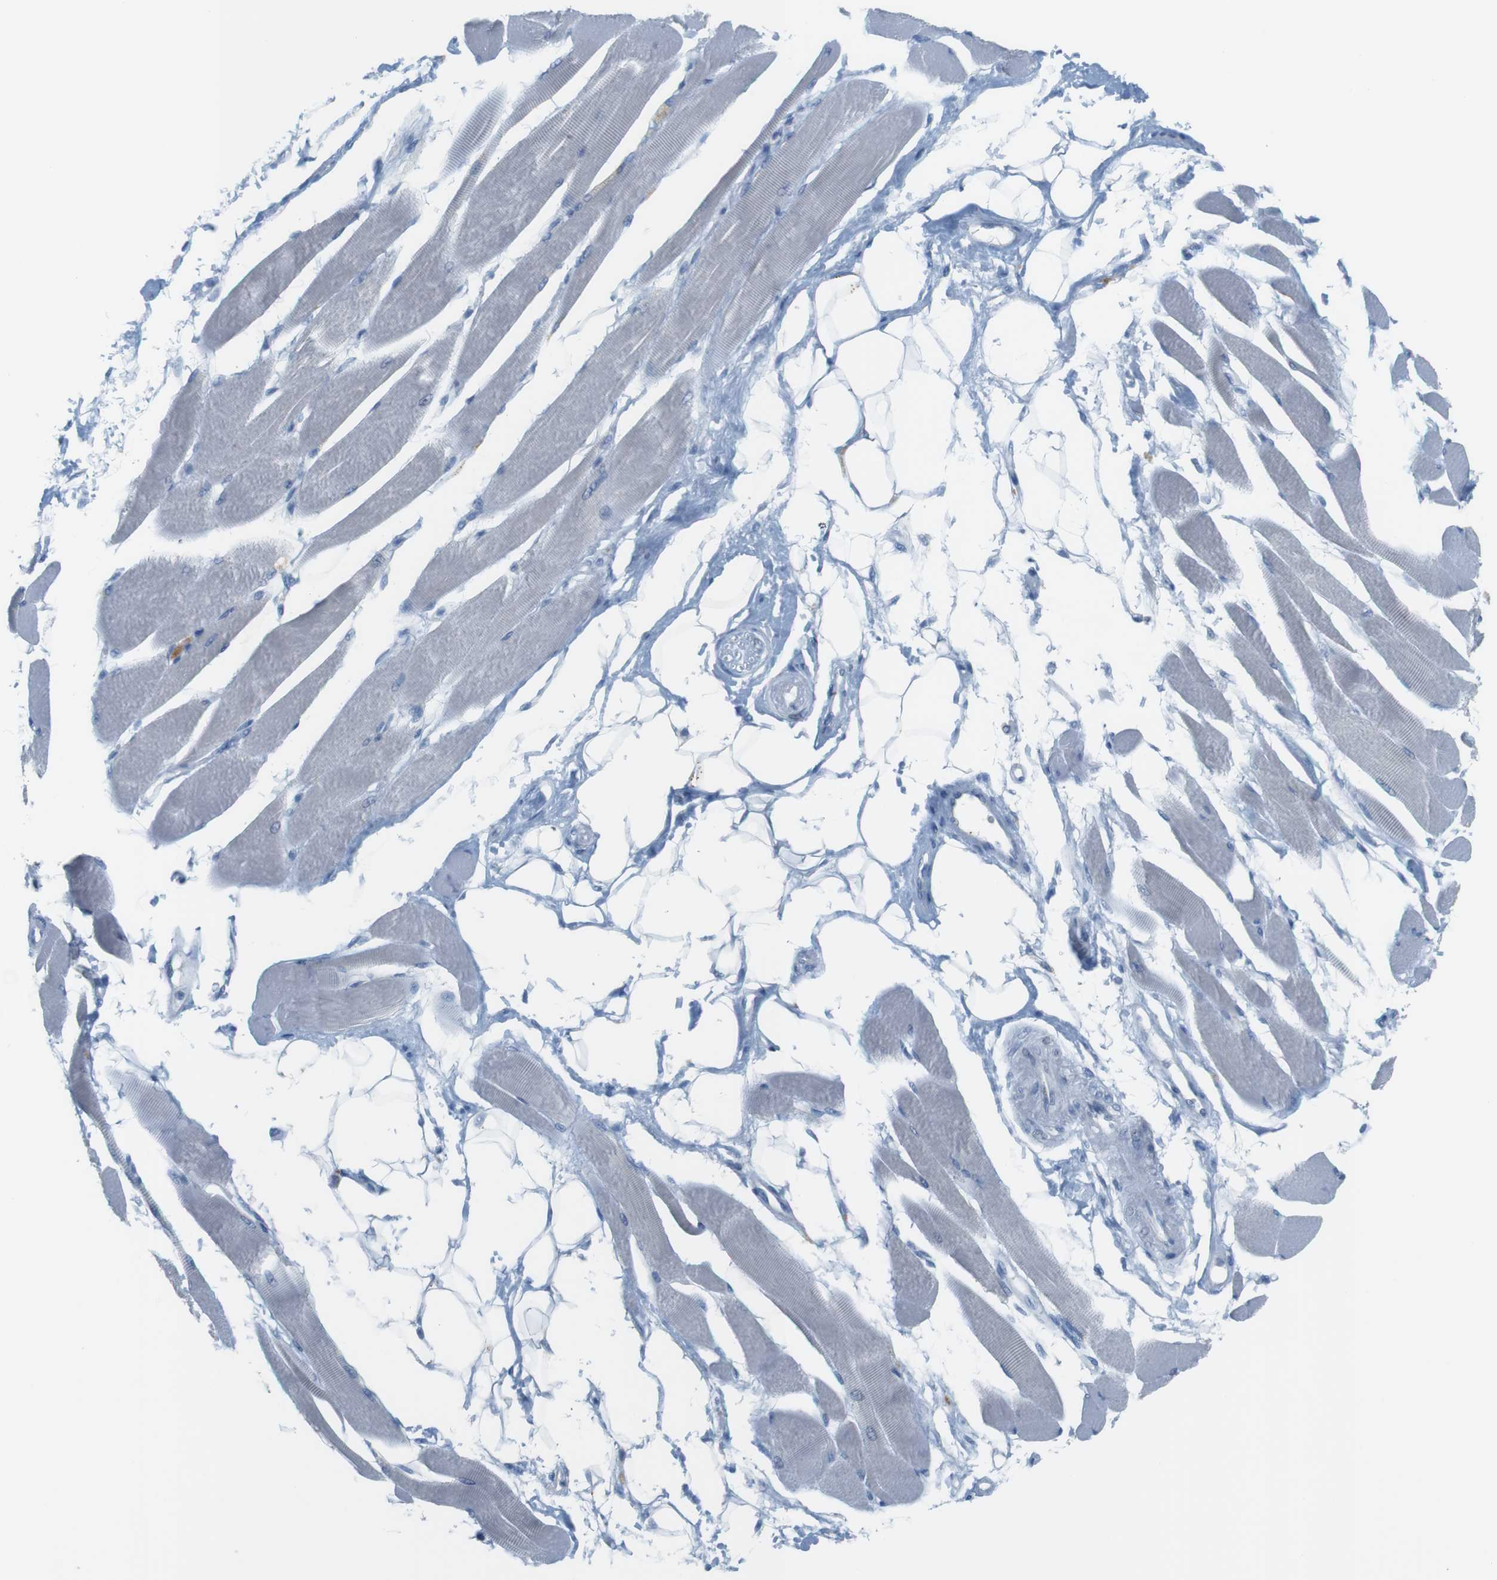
{"staining": {"intensity": "negative", "quantity": "none", "location": "none"}, "tissue": "skeletal muscle", "cell_type": "Myocytes", "image_type": "normal", "snomed": [{"axis": "morphology", "description": "Normal tissue, NOS"}, {"axis": "topography", "description": "Skeletal muscle"}, {"axis": "topography", "description": "Peripheral nerve tissue"}], "caption": "Myocytes are negative for protein expression in unremarkable human skeletal muscle. Brightfield microscopy of immunohistochemistry (IHC) stained with DAB (3,3'-diaminobenzidine) (brown) and hematoxylin (blue), captured at high magnification.", "gene": "YIPF1", "patient": {"sex": "female", "age": 84}}